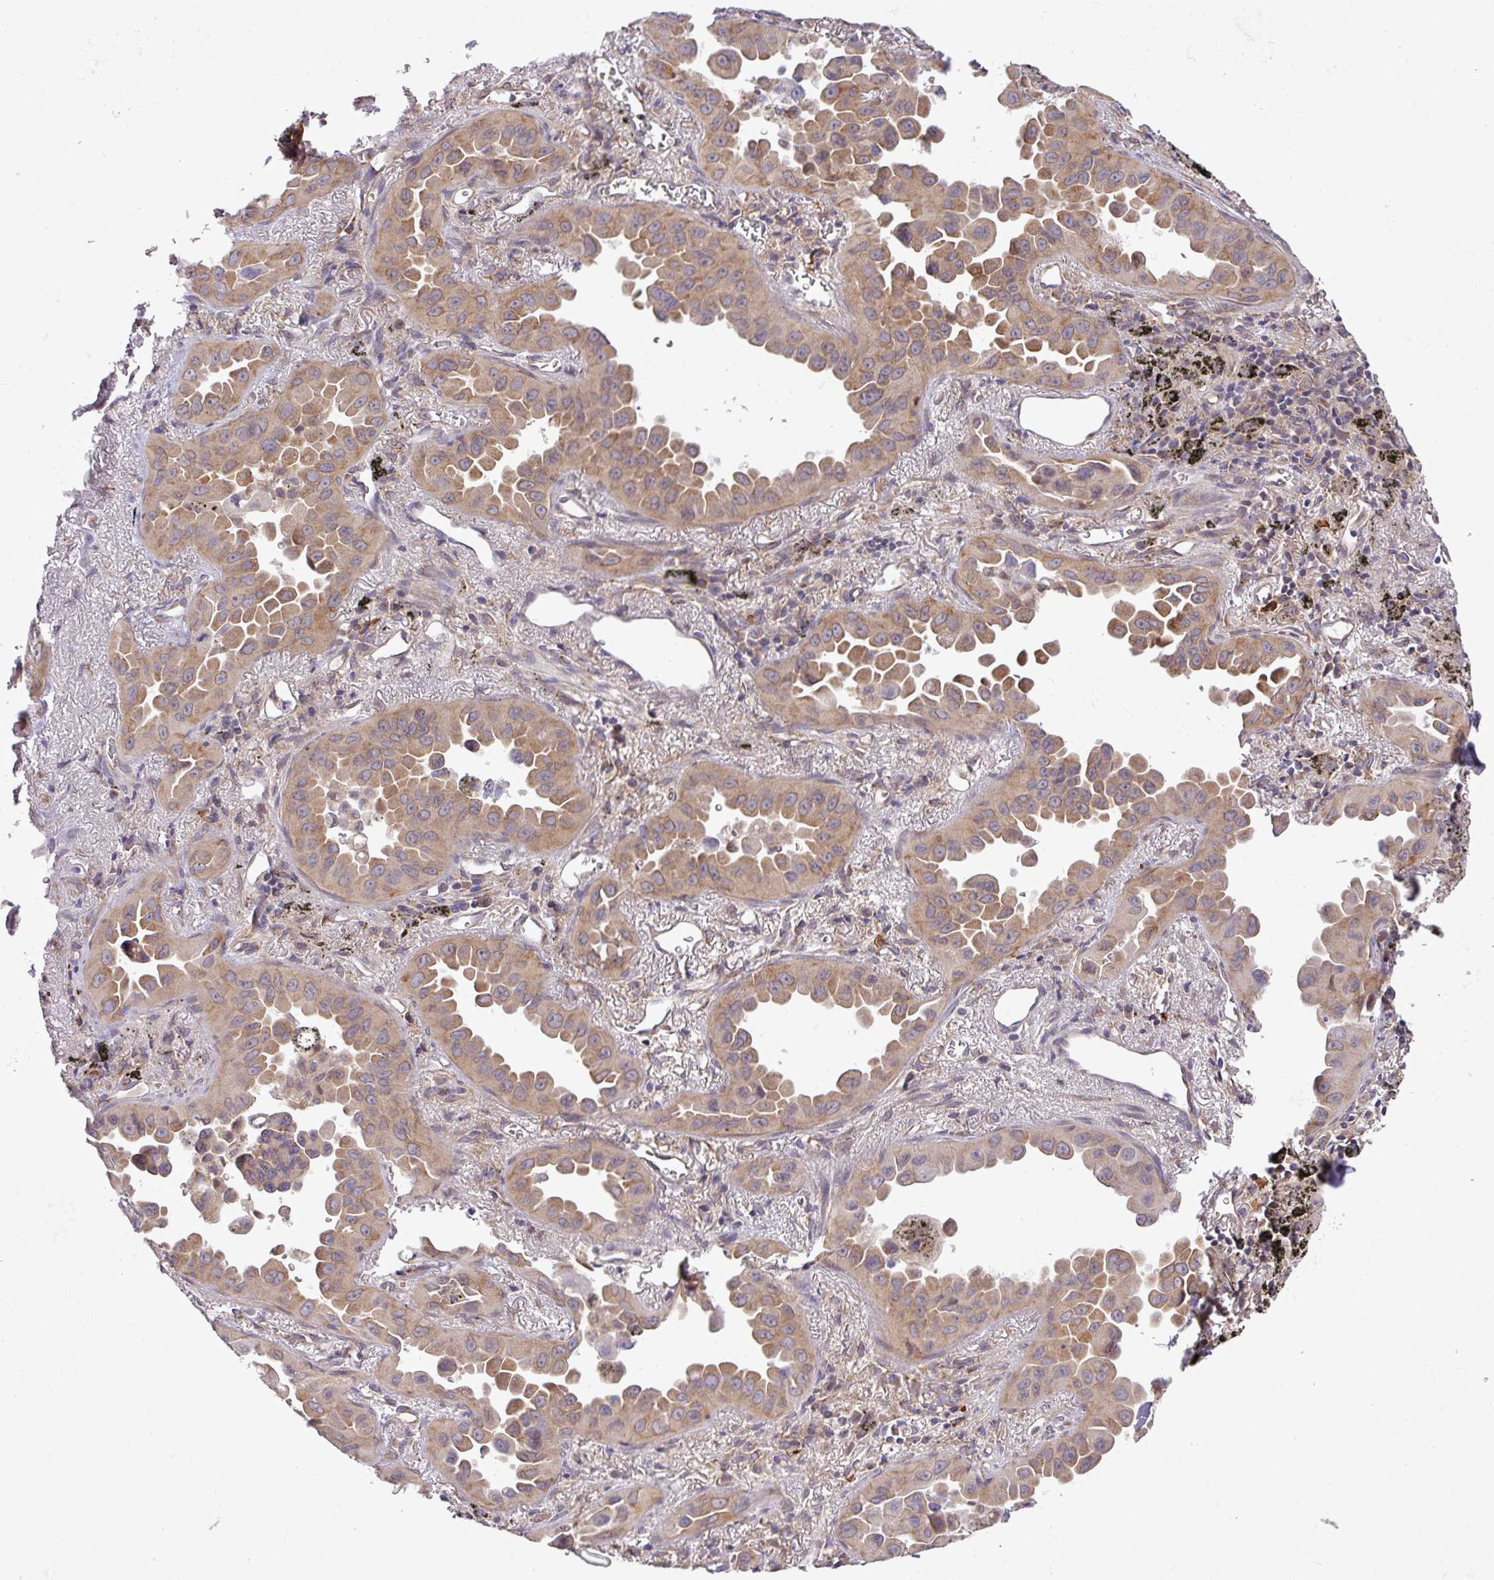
{"staining": {"intensity": "moderate", "quantity": ">75%", "location": "cytoplasmic/membranous"}, "tissue": "lung cancer", "cell_type": "Tumor cells", "image_type": "cancer", "snomed": [{"axis": "morphology", "description": "Adenocarcinoma, NOS"}, {"axis": "topography", "description": "Lung"}], "caption": "Human lung cancer stained with a protein marker demonstrates moderate staining in tumor cells.", "gene": "FAM222B", "patient": {"sex": "male", "age": 68}}